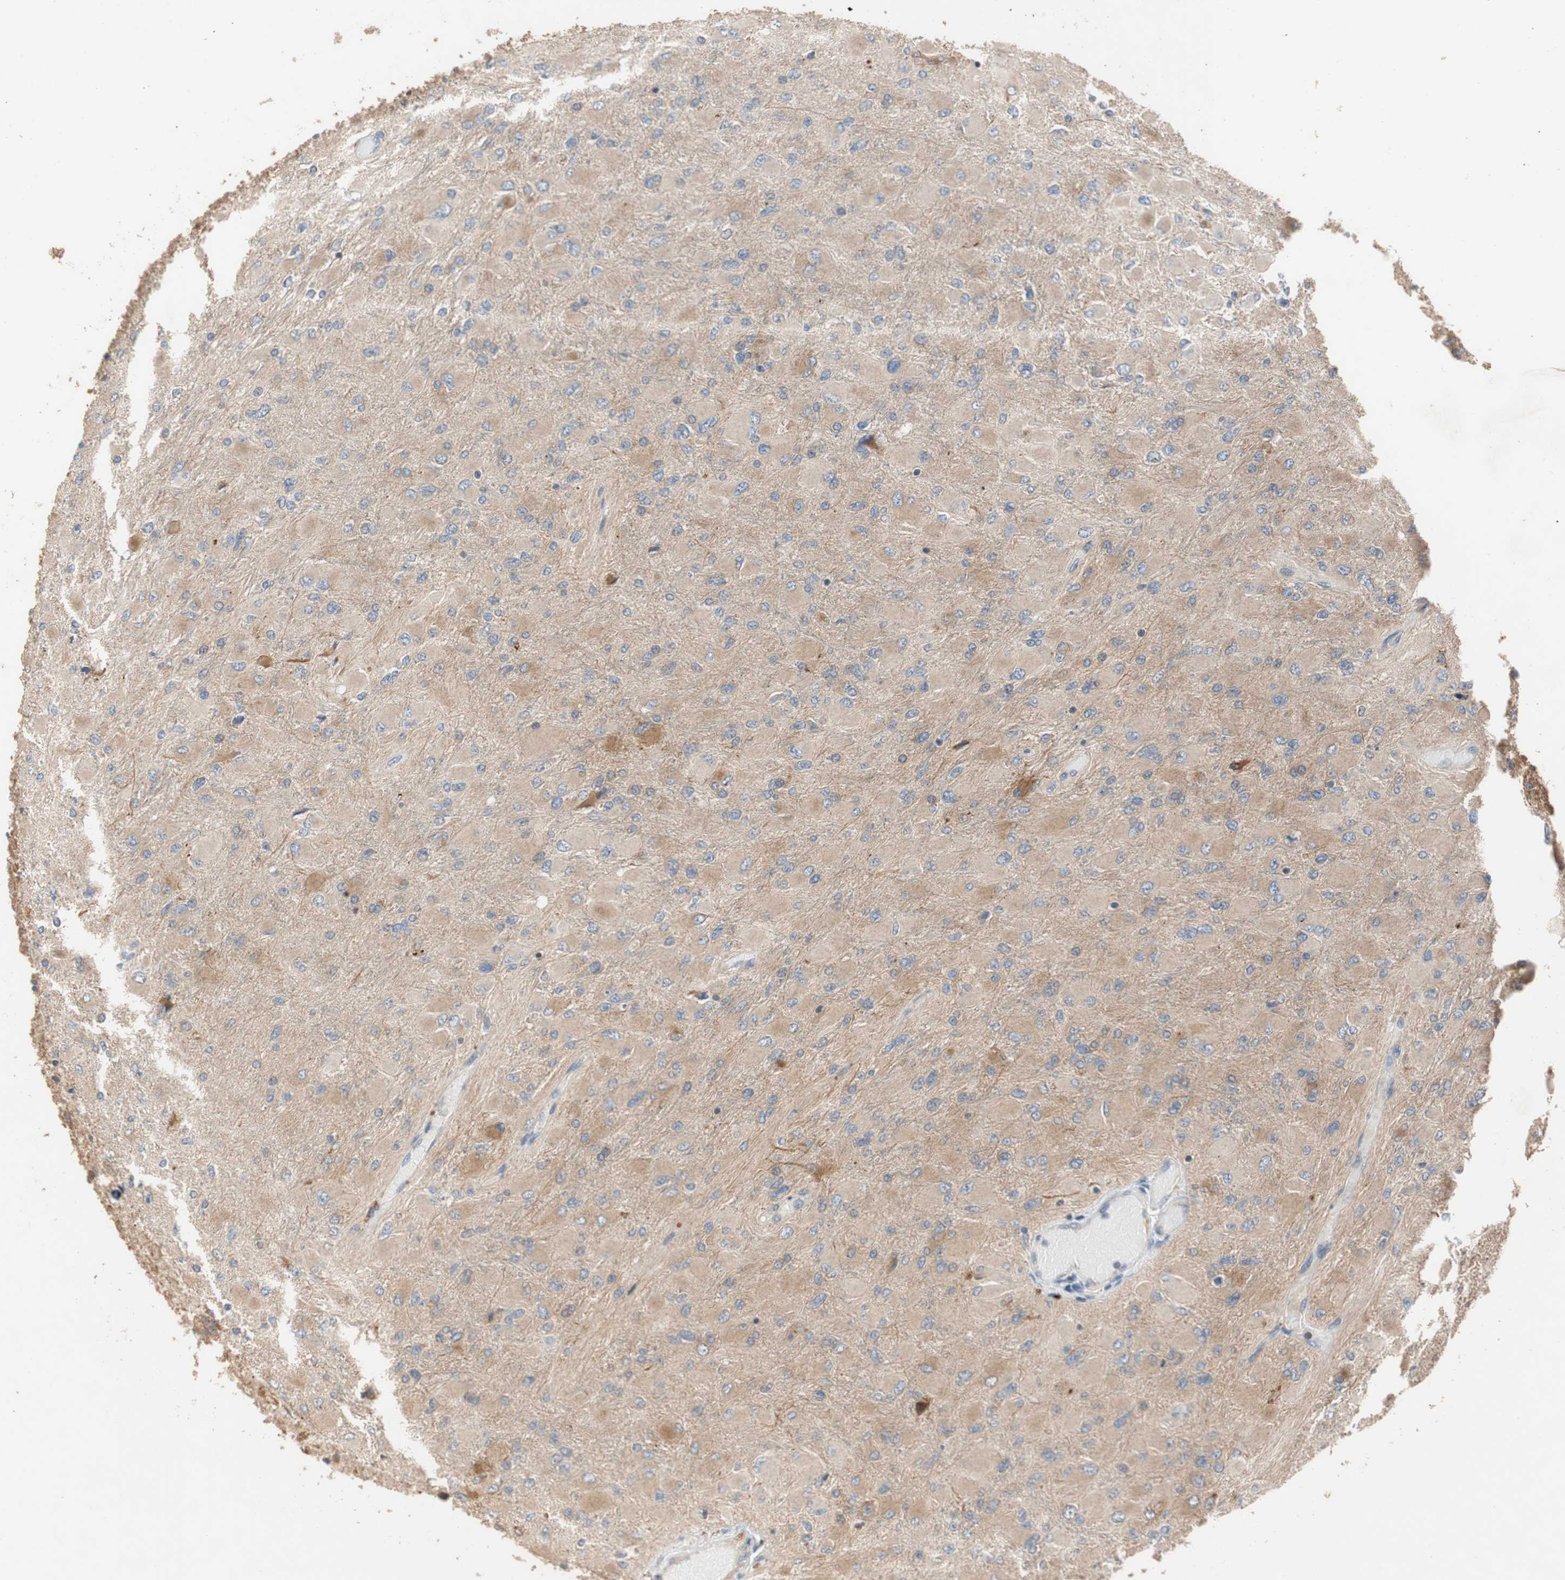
{"staining": {"intensity": "weak", "quantity": ">75%", "location": "cytoplasmic/membranous"}, "tissue": "glioma", "cell_type": "Tumor cells", "image_type": "cancer", "snomed": [{"axis": "morphology", "description": "Glioma, malignant, High grade"}, {"axis": "topography", "description": "Cerebral cortex"}], "caption": "DAB (3,3'-diaminobenzidine) immunohistochemical staining of human glioma shows weak cytoplasmic/membranous protein positivity in about >75% of tumor cells.", "gene": "MAP4K2", "patient": {"sex": "female", "age": 36}}